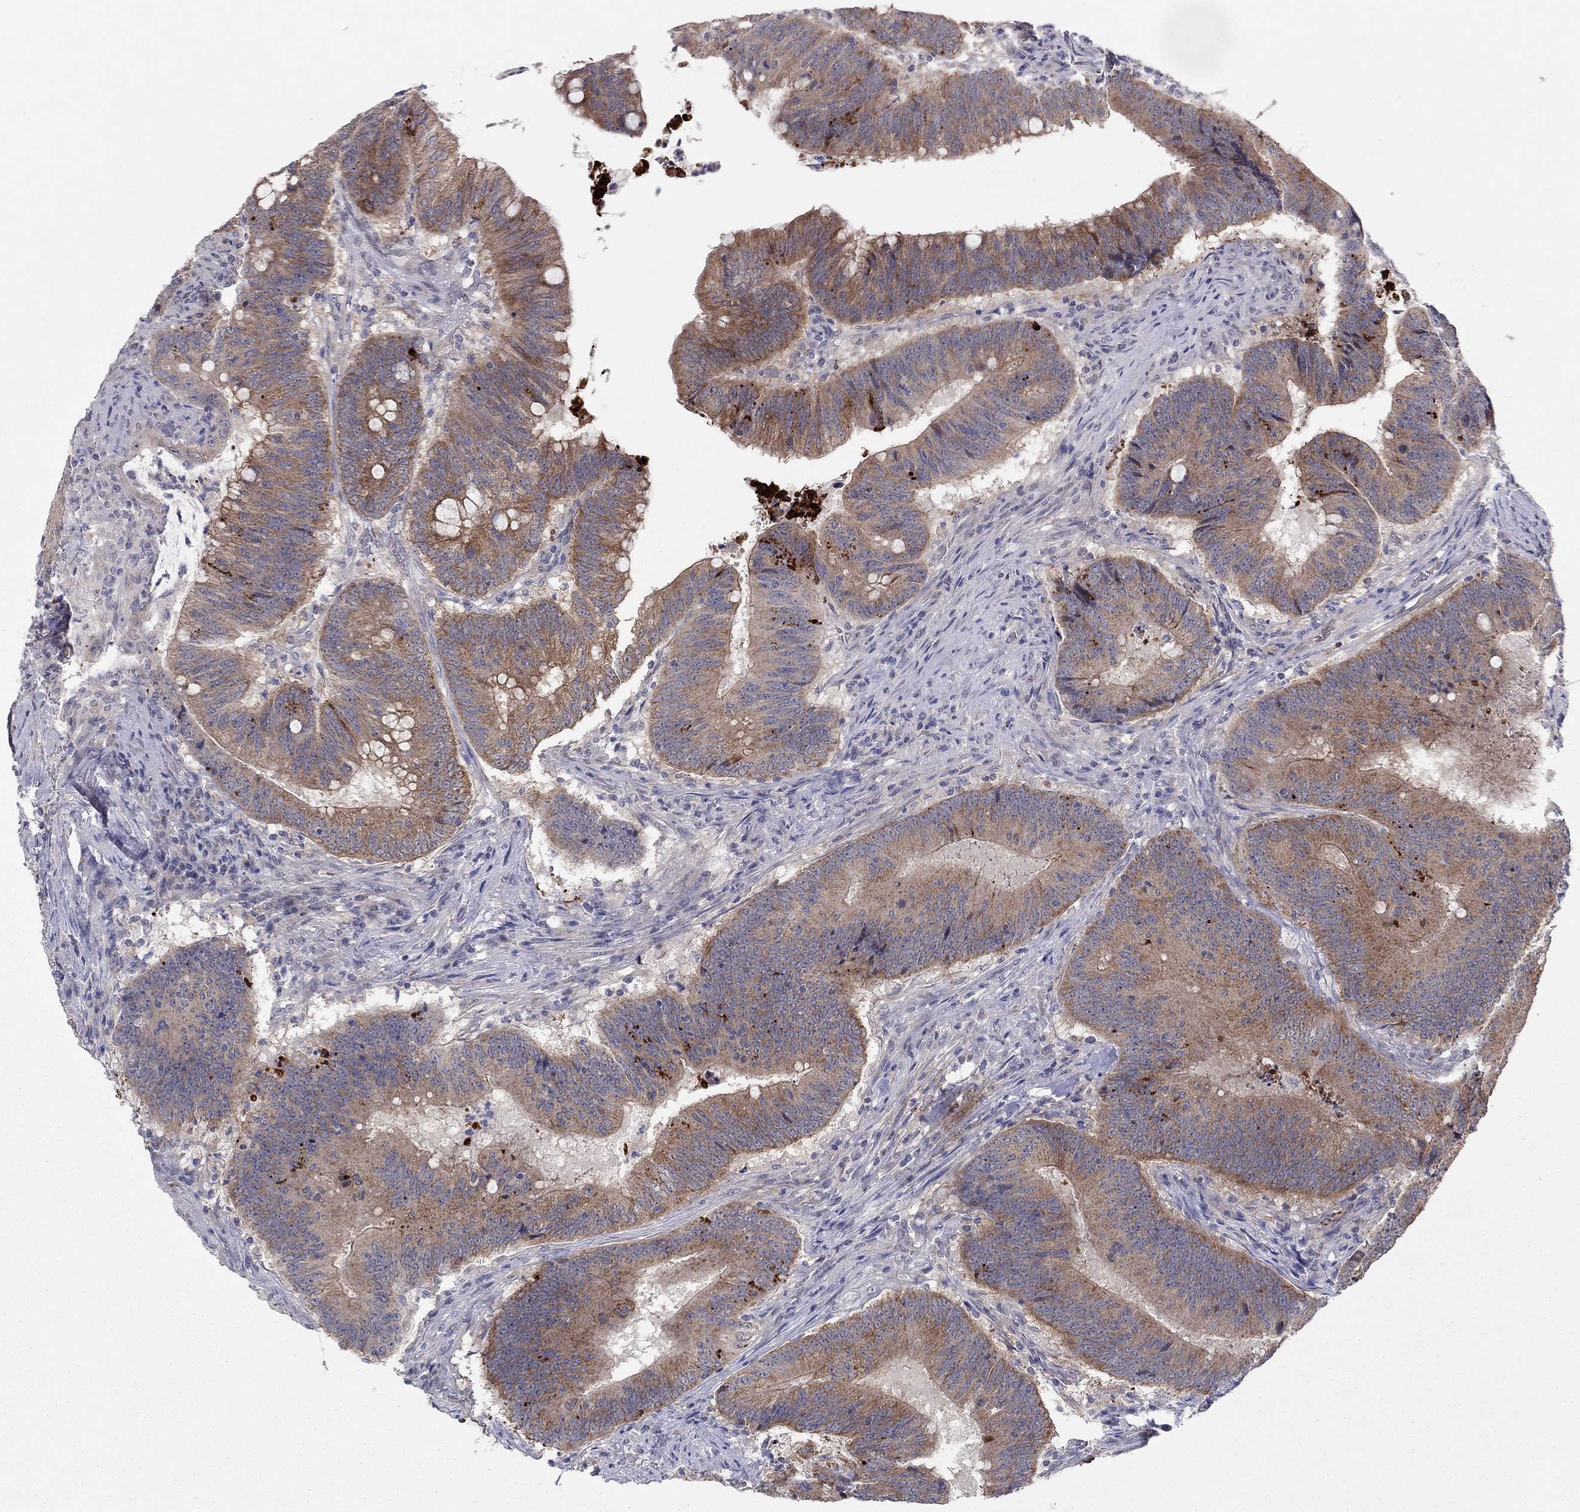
{"staining": {"intensity": "moderate", "quantity": ">75%", "location": "cytoplasmic/membranous"}, "tissue": "colorectal cancer", "cell_type": "Tumor cells", "image_type": "cancer", "snomed": [{"axis": "morphology", "description": "Adenocarcinoma, NOS"}, {"axis": "topography", "description": "Colon"}], "caption": "A micrograph of colorectal adenocarcinoma stained for a protein reveals moderate cytoplasmic/membranous brown staining in tumor cells. Using DAB (3,3'-diaminobenzidine) (brown) and hematoxylin (blue) stains, captured at high magnification using brightfield microscopy.", "gene": "CRACDL", "patient": {"sex": "female", "age": 87}}